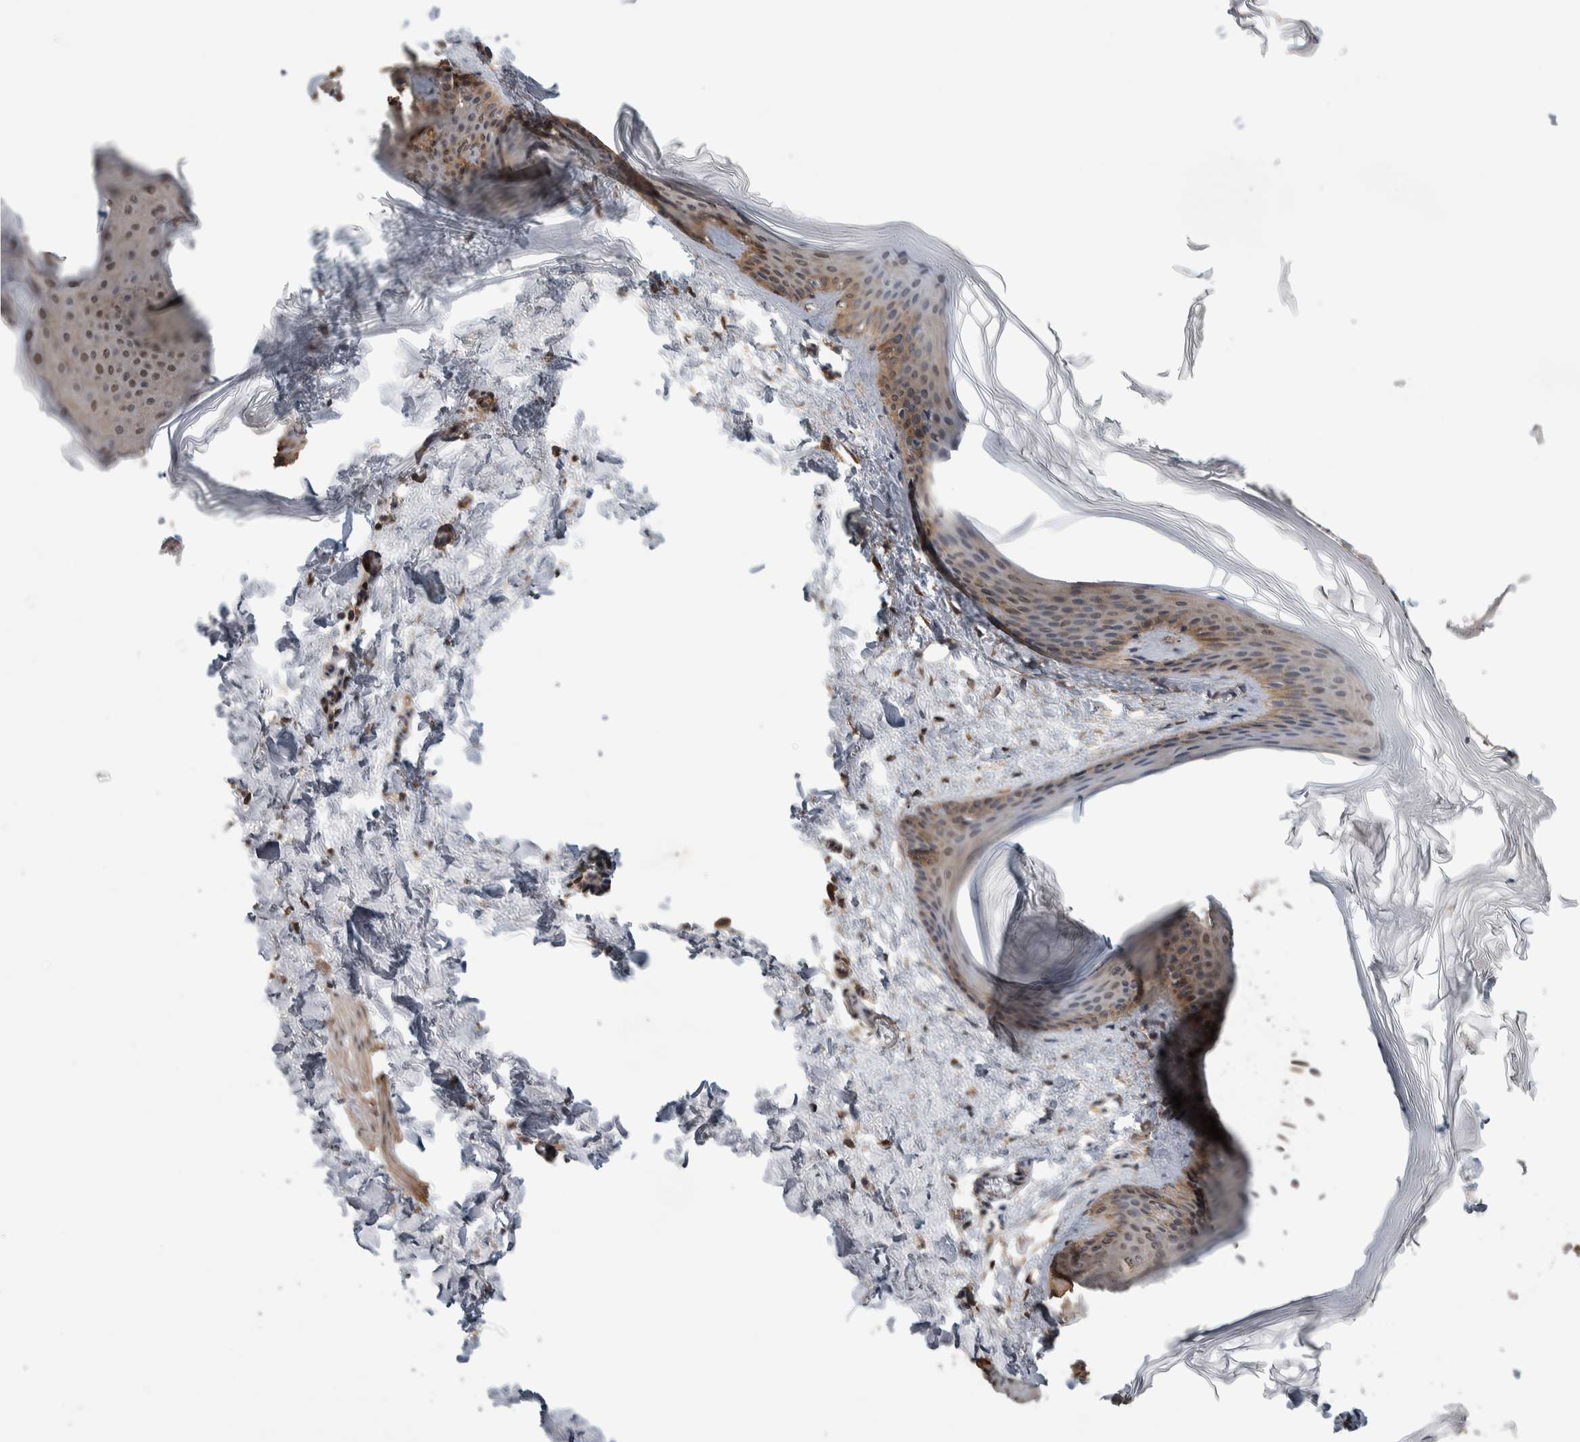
{"staining": {"intensity": "moderate", "quantity": ">75%", "location": "cytoplasmic/membranous"}, "tissue": "skin", "cell_type": "Fibroblasts", "image_type": "normal", "snomed": [{"axis": "morphology", "description": "Normal tissue, NOS"}, {"axis": "topography", "description": "Skin"}], "caption": "A brown stain shows moderate cytoplasmic/membranous positivity of a protein in fibroblasts of benign skin.", "gene": "DVL2", "patient": {"sex": "female", "age": 27}}